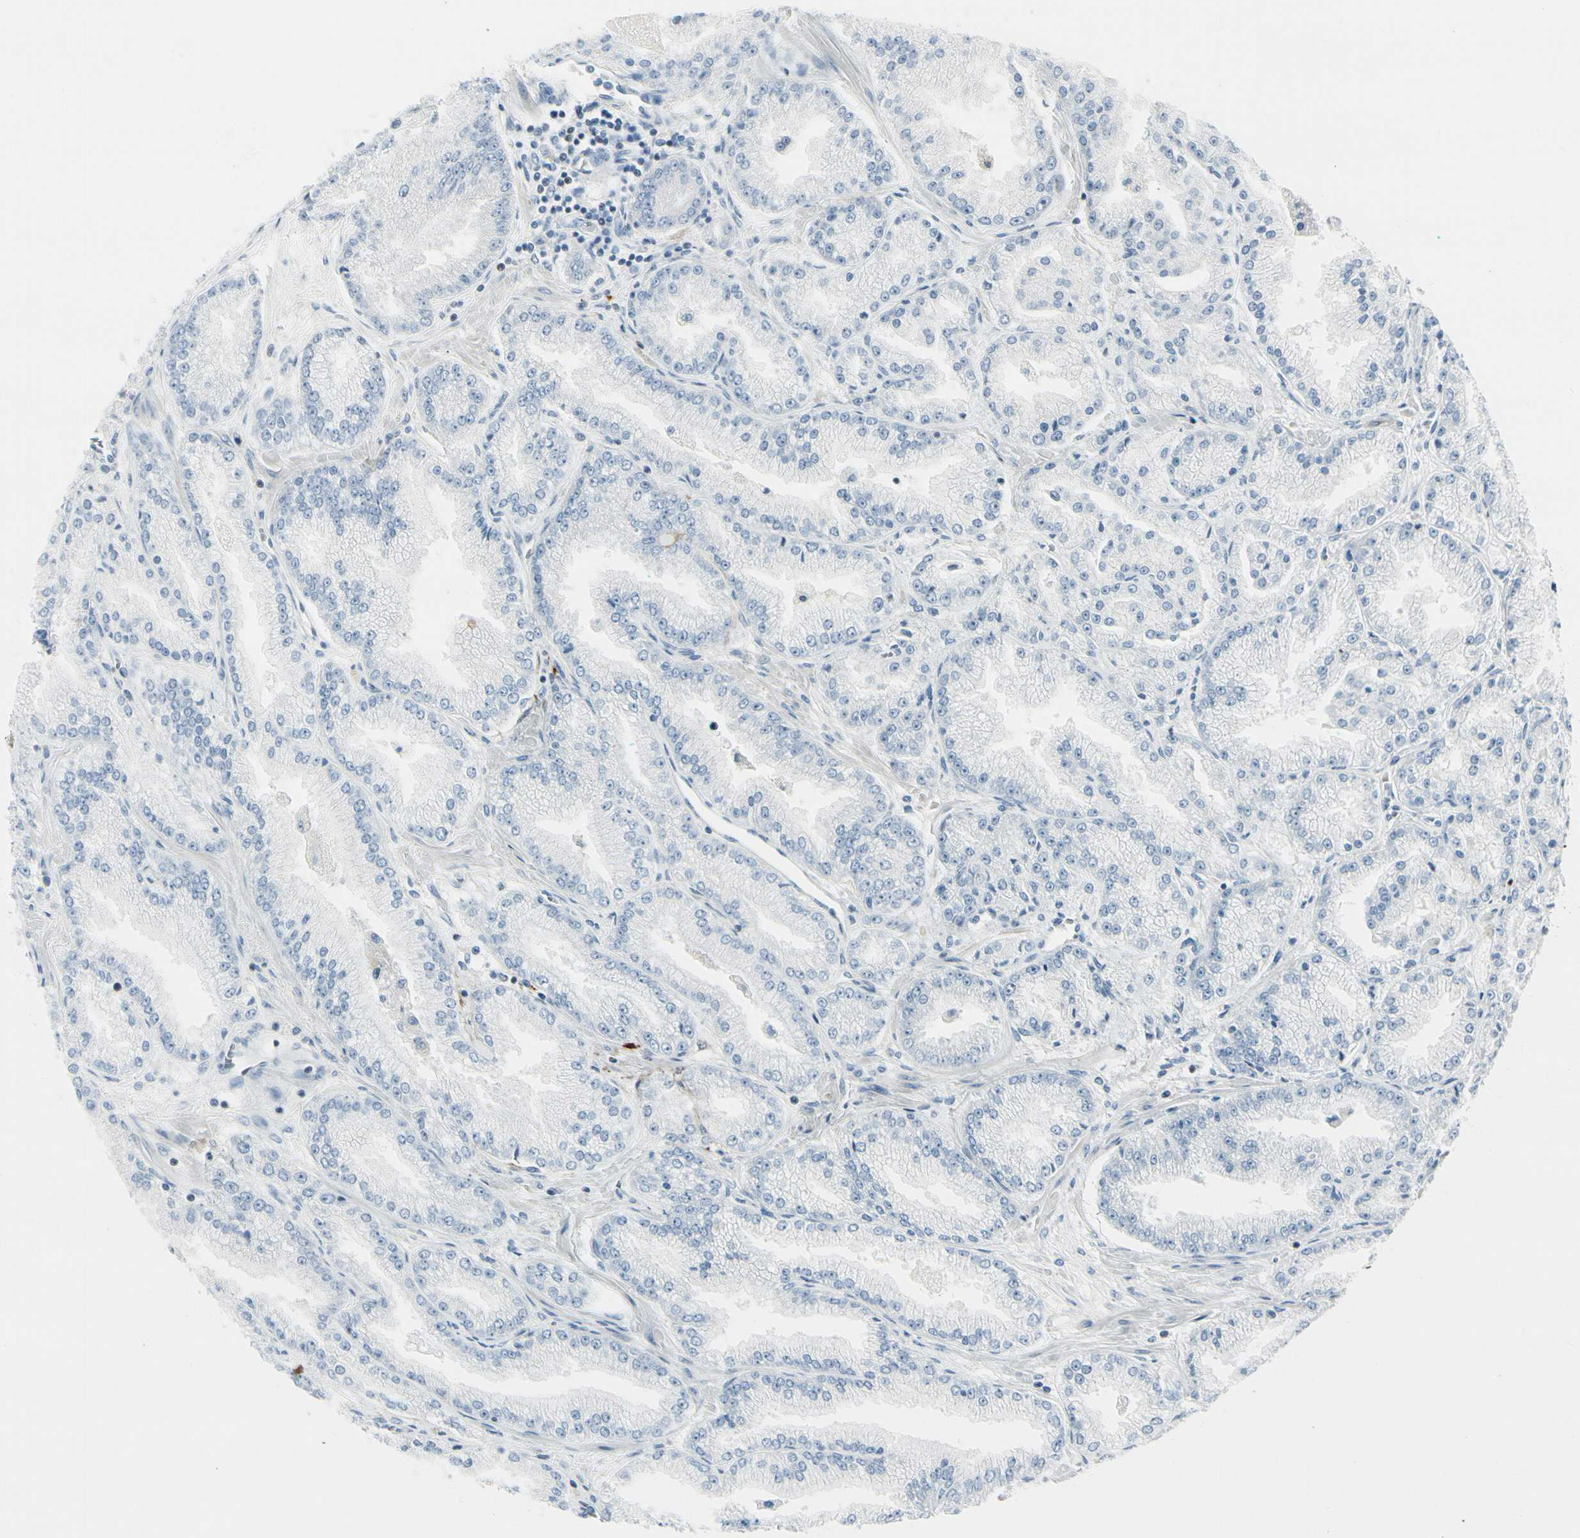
{"staining": {"intensity": "negative", "quantity": "none", "location": "none"}, "tissue": "prostate cancer", "cell_type": "Tumor cells", "image_type": "cancer", "snomed": [{"axis": "morphology", "description": "Adenocarcinoma, High grade"}, {"axis": "topography", "description": "Prostate"}], "caption": "Tumor cells show no significant positivity in prostate high-grade adenocarcinoma.", "gene": "TRAF1", "patient": {"sex": "male", "age": 61}}